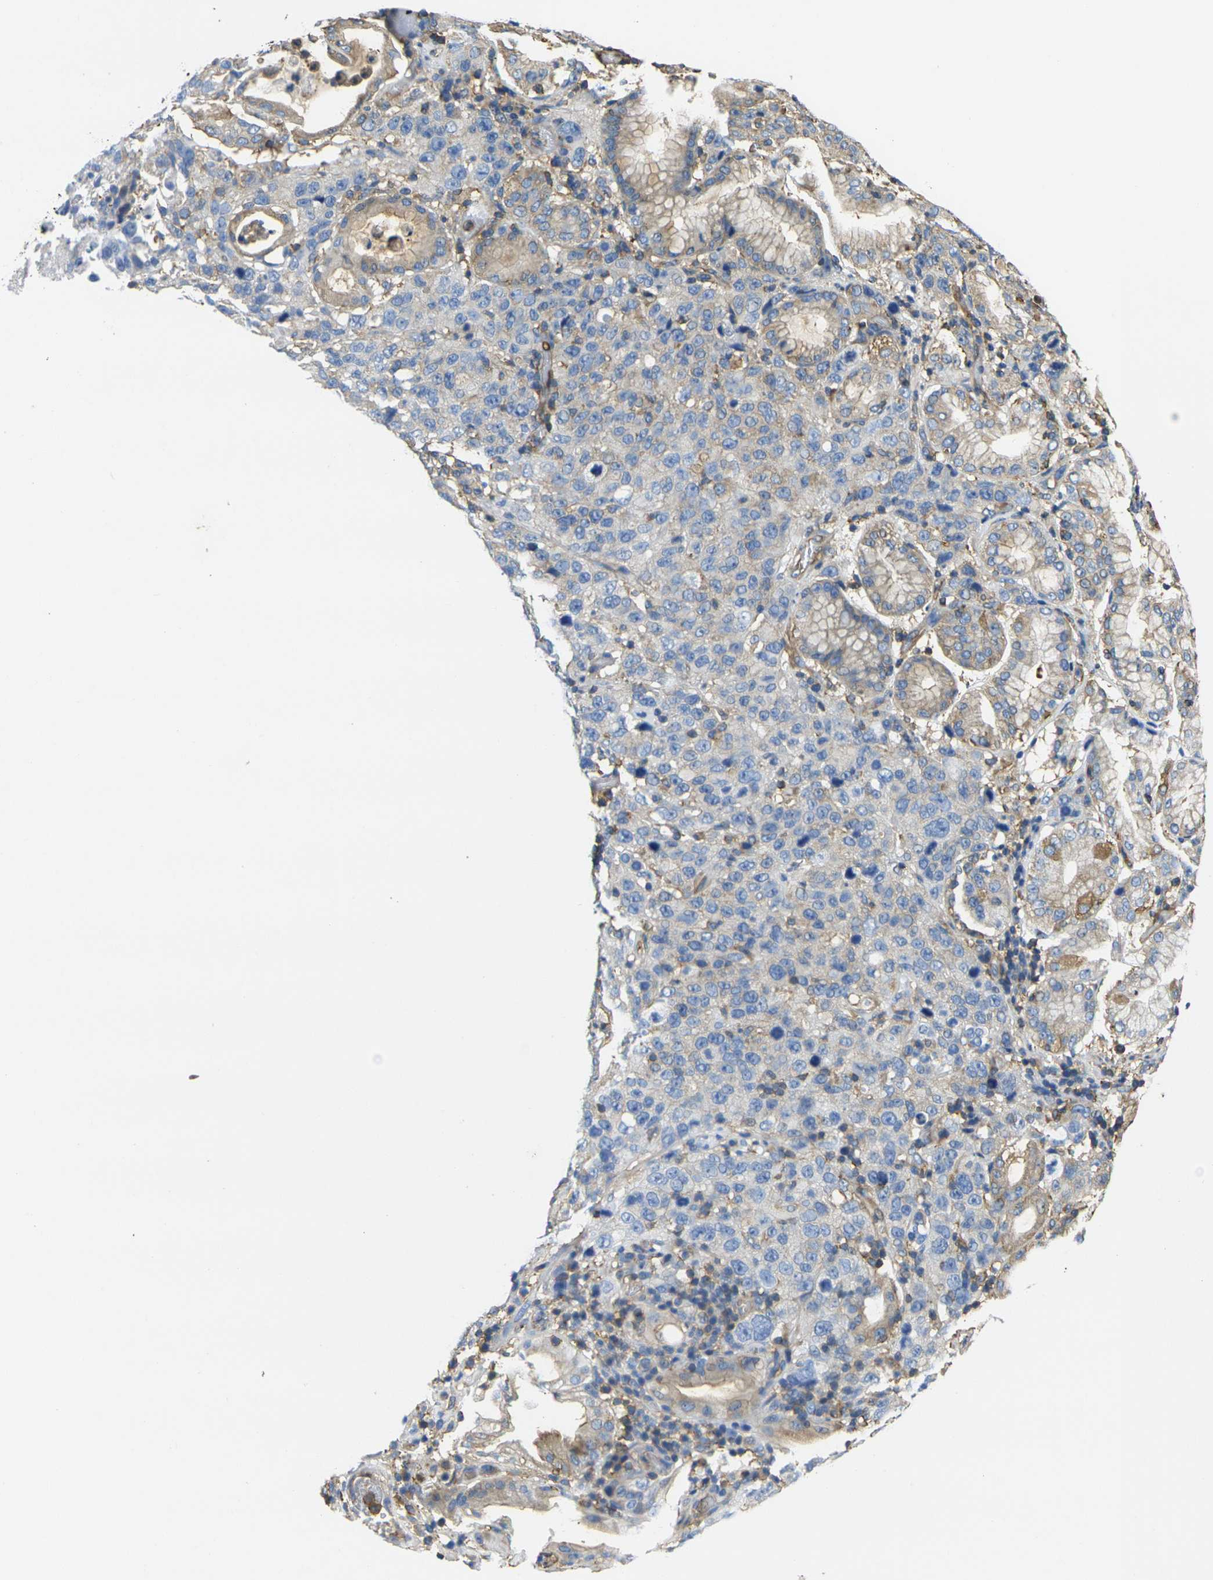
{"staining": {"intensity": "moderate", "quantity": "25%-75%", "location": "cytoplasmic/membranous"}, "tissue": "stomach cancer", "cell_type": "Tumor cells", "image_type": "cancer", "snomed": [{"axis": "morphology", "description": "Normal tissue, NOS"}, {"axis": "morphology", "description": "Adenocarcinoma, NOS"}, {"axis": "topography", "description": "Stomach"}], "caption": "Stomach cancer stained with DAB (3,3'-diaminobenzidine) IHC shows medium levels of moderate cytoplasmic/membranous expression in approximately 25%-75% of tumor cells. (Stains: DAB (3,3'-diaminobenzidine) in brown, nuclei in blue, Microscopy: brightfield microscopy at high magnification).", "gene": "FAM110D", "patient": {"sex": "male", "age": 48}}